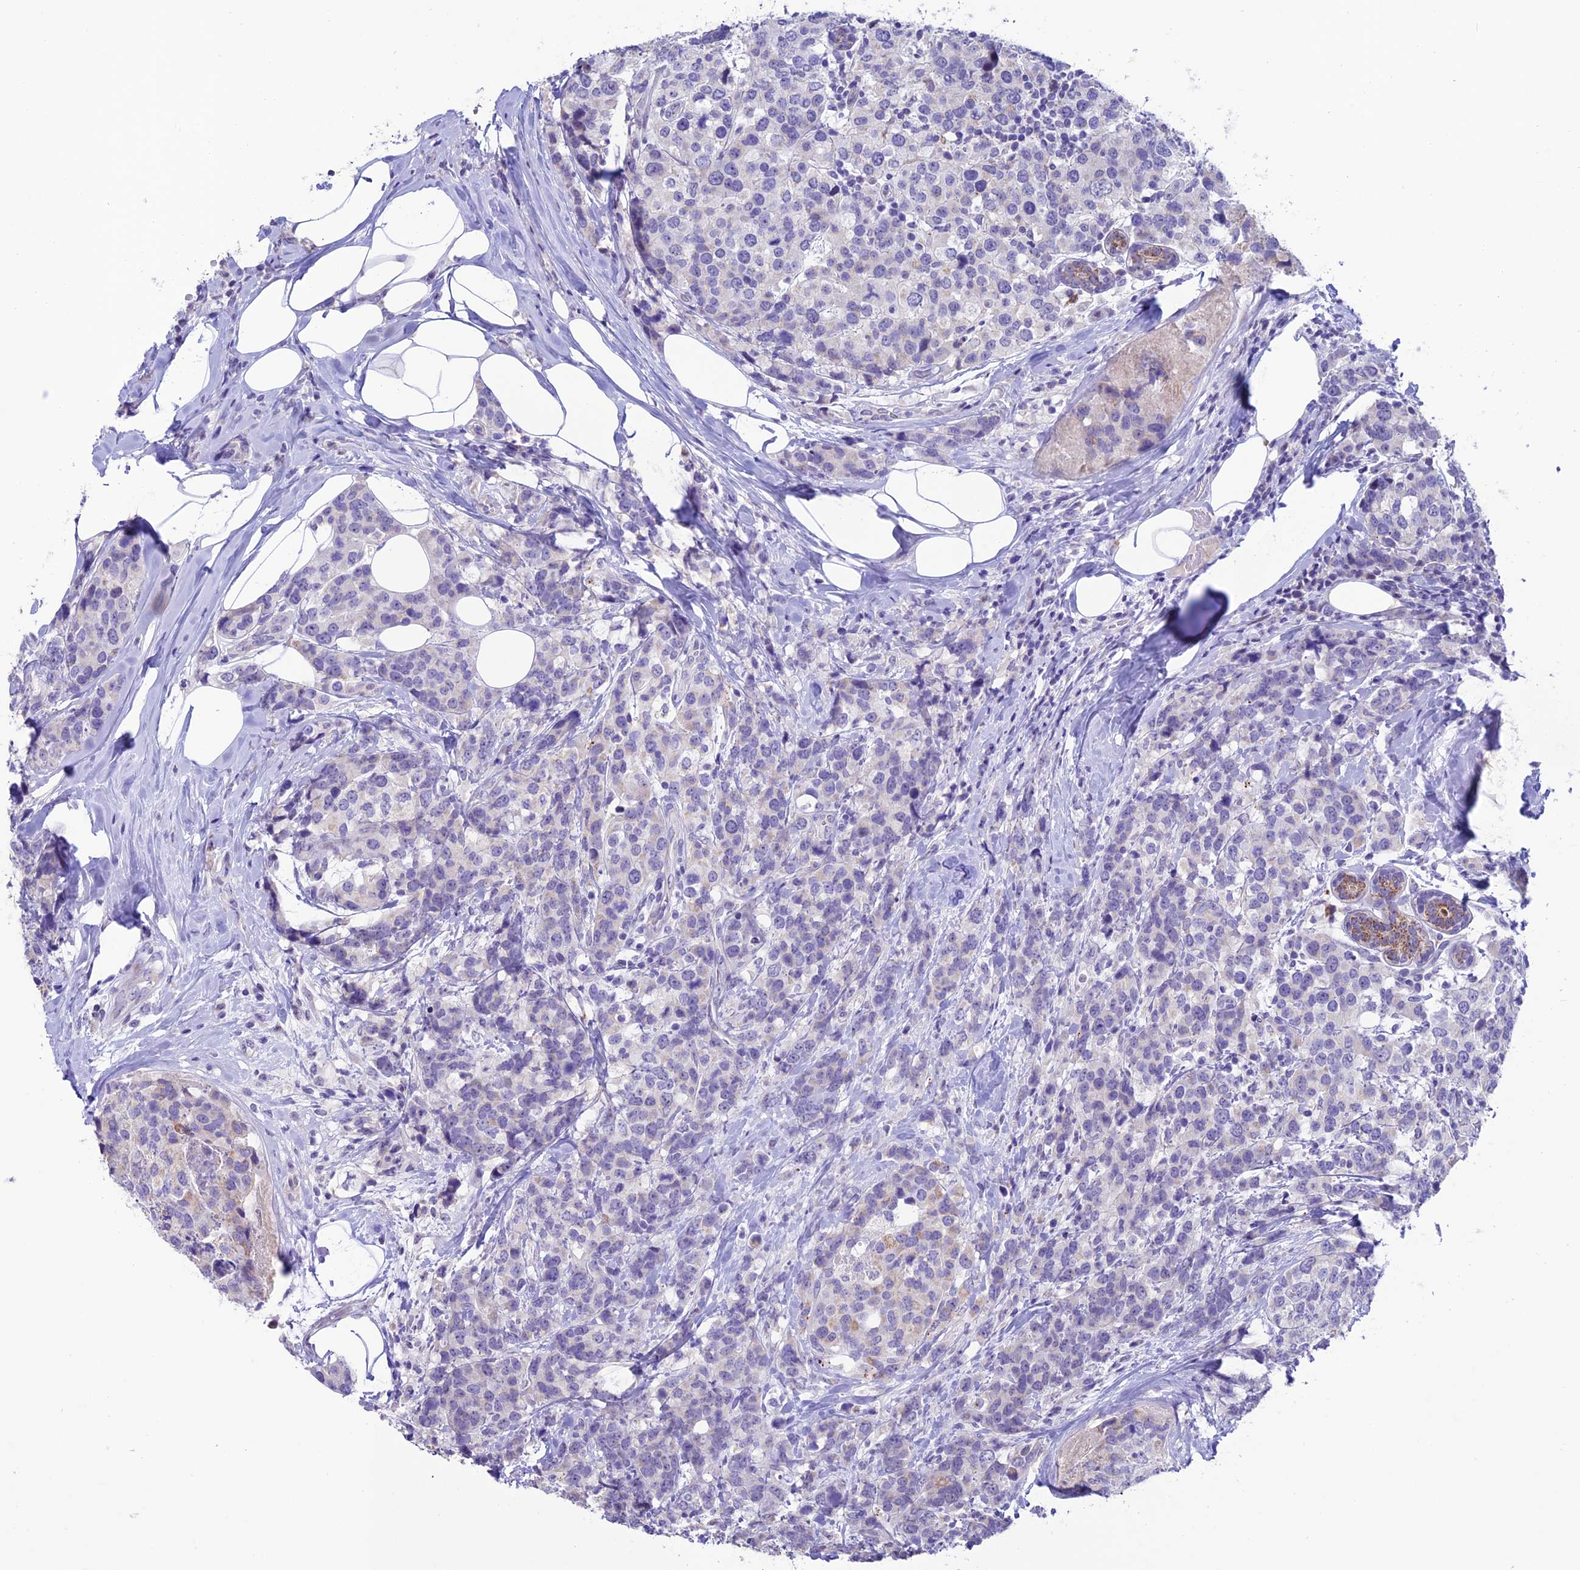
{"staining": {"intensity": "negative", "quantity": "none", "location": "none"}, "tissue": "breast cancer", "cell_type": "Tumor cells", "image_type": "cancer", "snomed": [{"axis": "morphology", "description": "Lobular carcinoma"}, {"axis": "topography", "description": "Breast"}], "caption": "The immunohistochemistry micrograph has no significant positivity in tumor cells of lobular carcinoma (breast) tissue. Brightfield microscopy of immunohistochemistry (IHC) stained with DAB (3,3'-diaminobenzidine) (brown) and hematoxylin (blue), captured at high magnification.", "gene": "SLC10A1", "patient": {"sex": "female", "age": 59}}